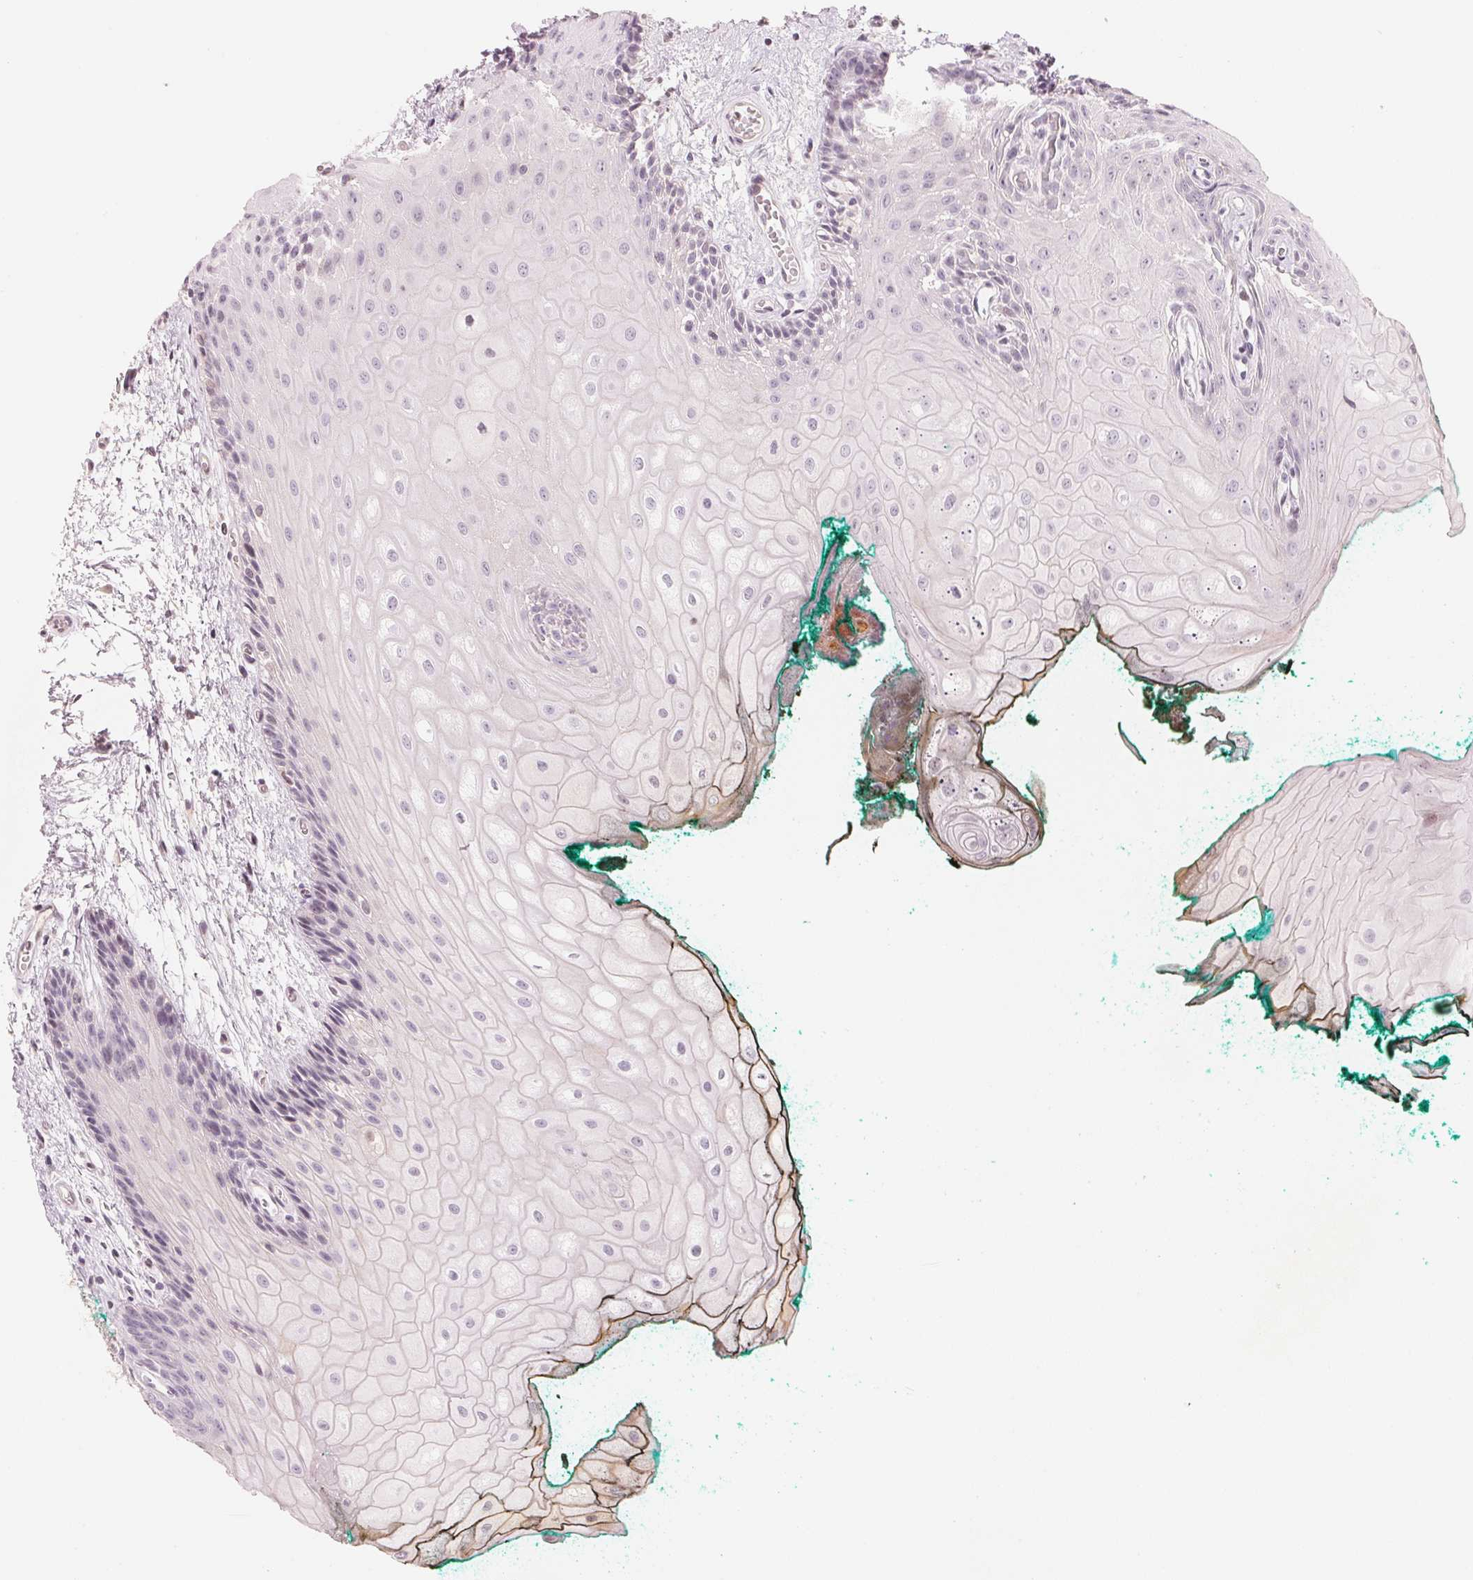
{"staining": {"intensity": "moderate", "quantity": "<25%", "location": "cytoplasmic/membranous"}, "tissue": "oral mucosa", "cell_type": "Squamous epithelial cells", "image_type": "normal", "snomed": [{"axis": "morphology", "description": "Normal tissue, NOS"}, {"axis": "topography", "description": "Oral tissue"}], "caption": "Immunohistochemistry (IHC) image of normal oral mucosa: human oral mucosa stained using immunohistochemistry demonstrates low levels of moderate protein expression localized specifically in the cytoplasmic/membranous of squamous epithelial cells, appearing as a cytoplasmic/membranous brown color.", "gene": "SLC17A4", "patient": {"sex": "female", "age": 68}}